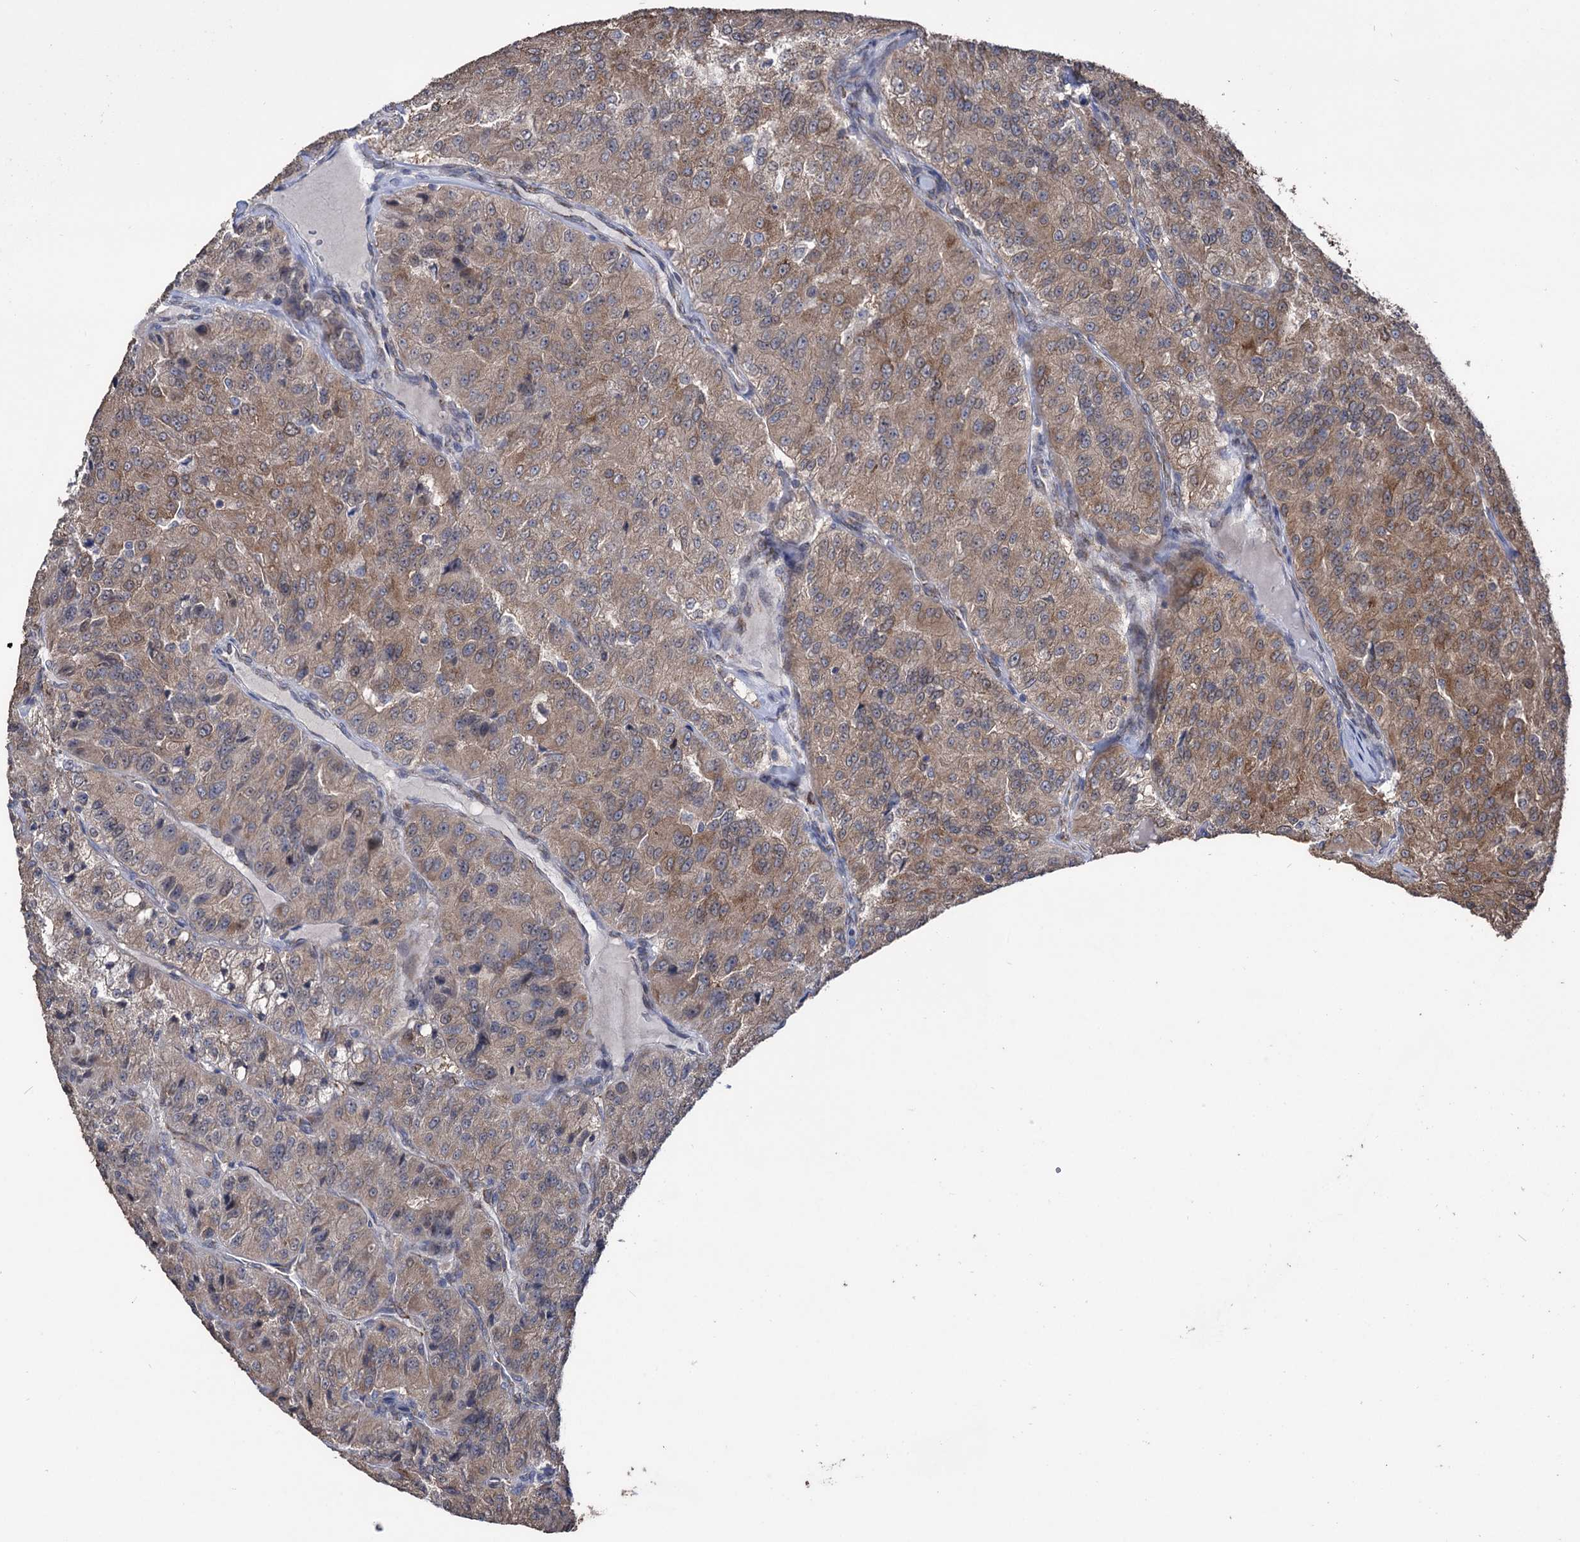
{"staining": {"intensity": "weak", "quantity": ">75%", "location": "cytoplasmic/membranous"}, "tissue": "renal cancer", "cell_type": "Tumor cells", "image_type": "cancer", "snomed": [{"axis": "morphology", "description": "Adenocarcinoma, NOS"}, {"axis": "topography", "description": "Kidney"}], "caption": "Immunohistochemistry (IHC) histopathology image of neoplastic tissue: human renal cancer (adenocarcinoma) stained using IHC demonstrates low levels of weak protein expression localized specifically in the cytoplasmic/membranous of tumor cells, appearing as a cytoplasmic/membranous brown color.", "gene": "CDAN1", "patient": {"sex": "female", "age": 63}}